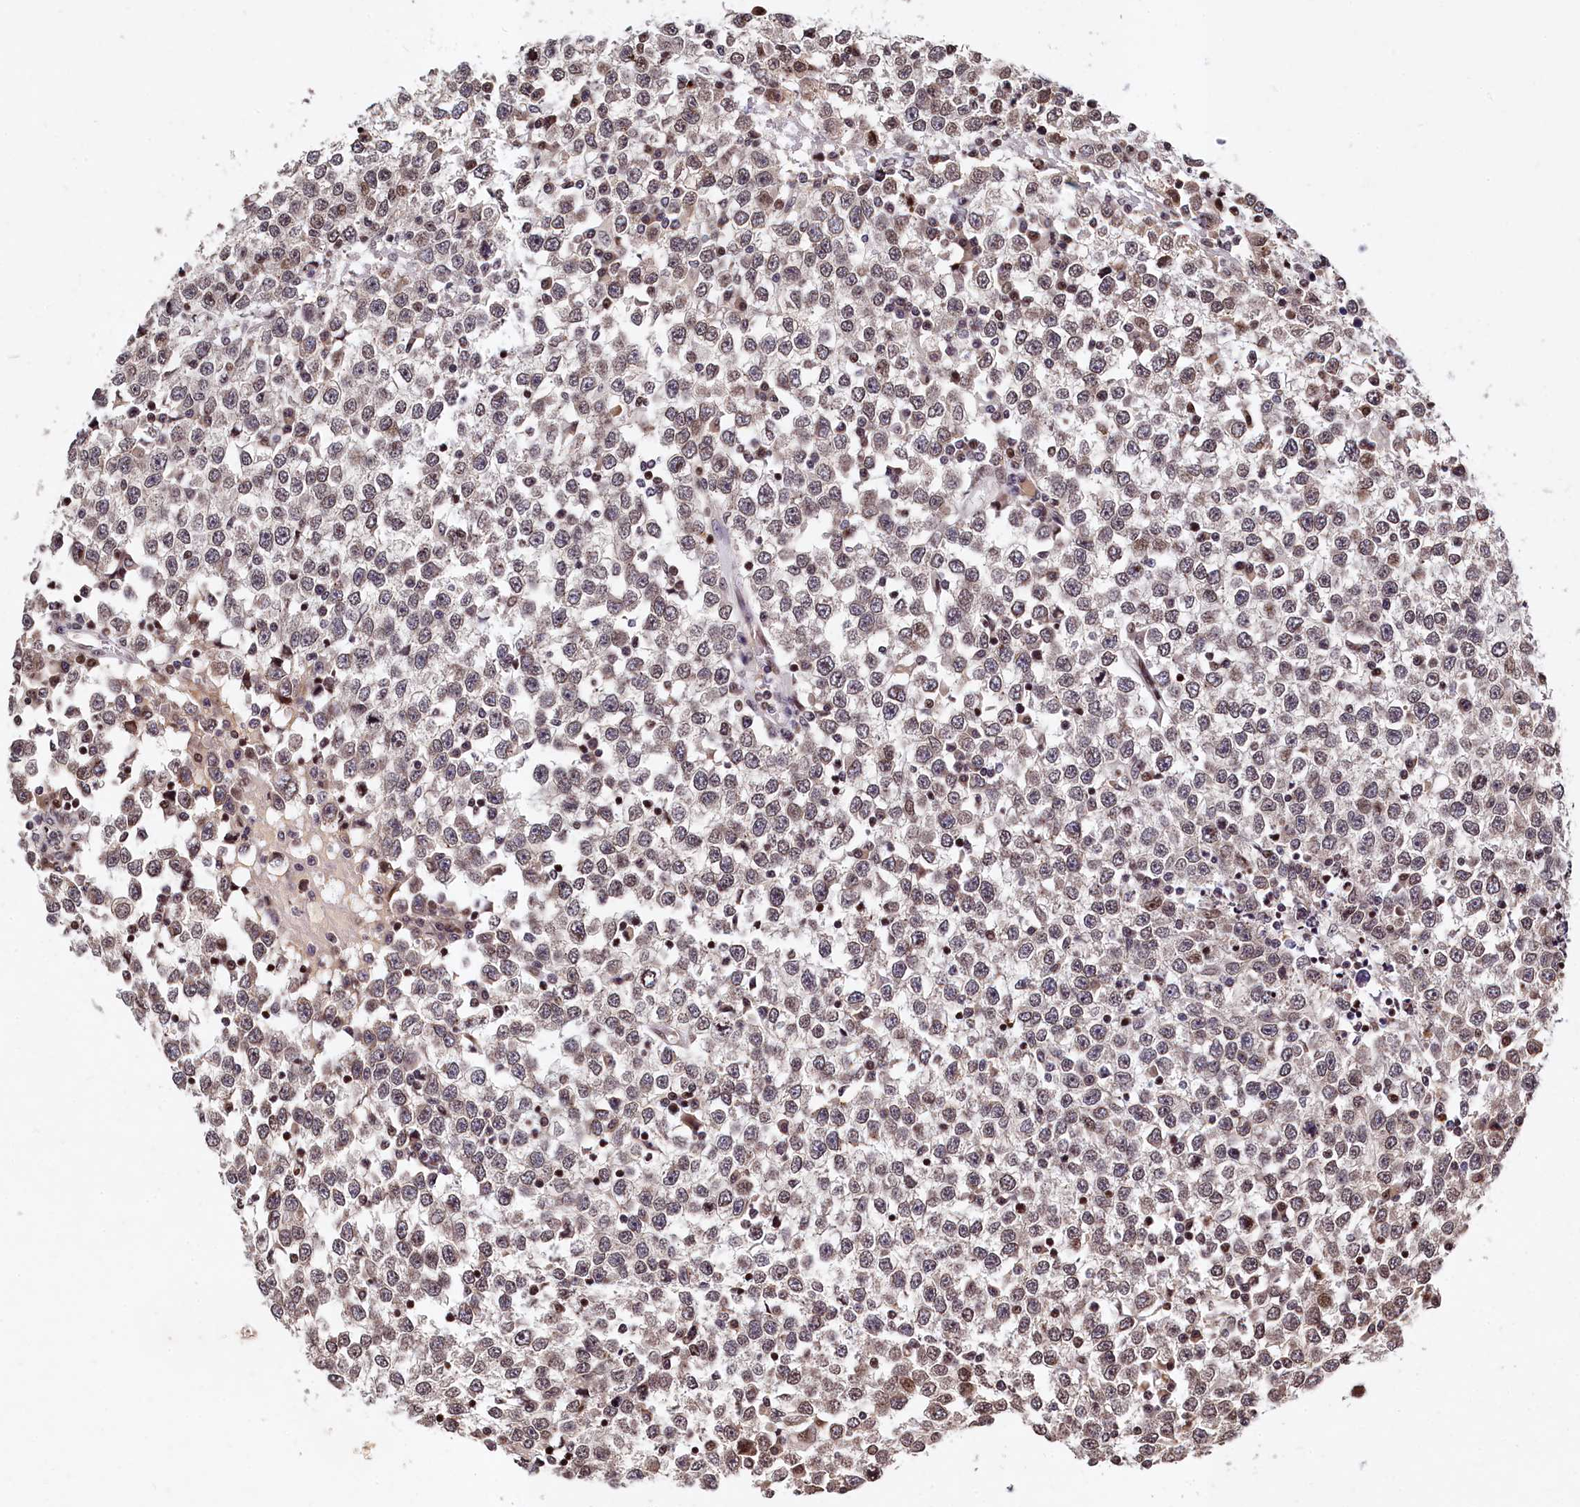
{"staining": {"intensity": "negative", "quantity": "none", "location": "none"}, "tissue": "testis cancer", "cell_type": "Tumor cells", "image_type": "cancer", "snomed": [{"axis": "morphology", "description": "Seminoma, NOS"}, {"axis": "topography", "description": "Testis"}], "caption": "Tumor cells show no significant expression in testis seminoma.", "gene": "FAM217B", "patient": {"sex": "male", "age": 65}}